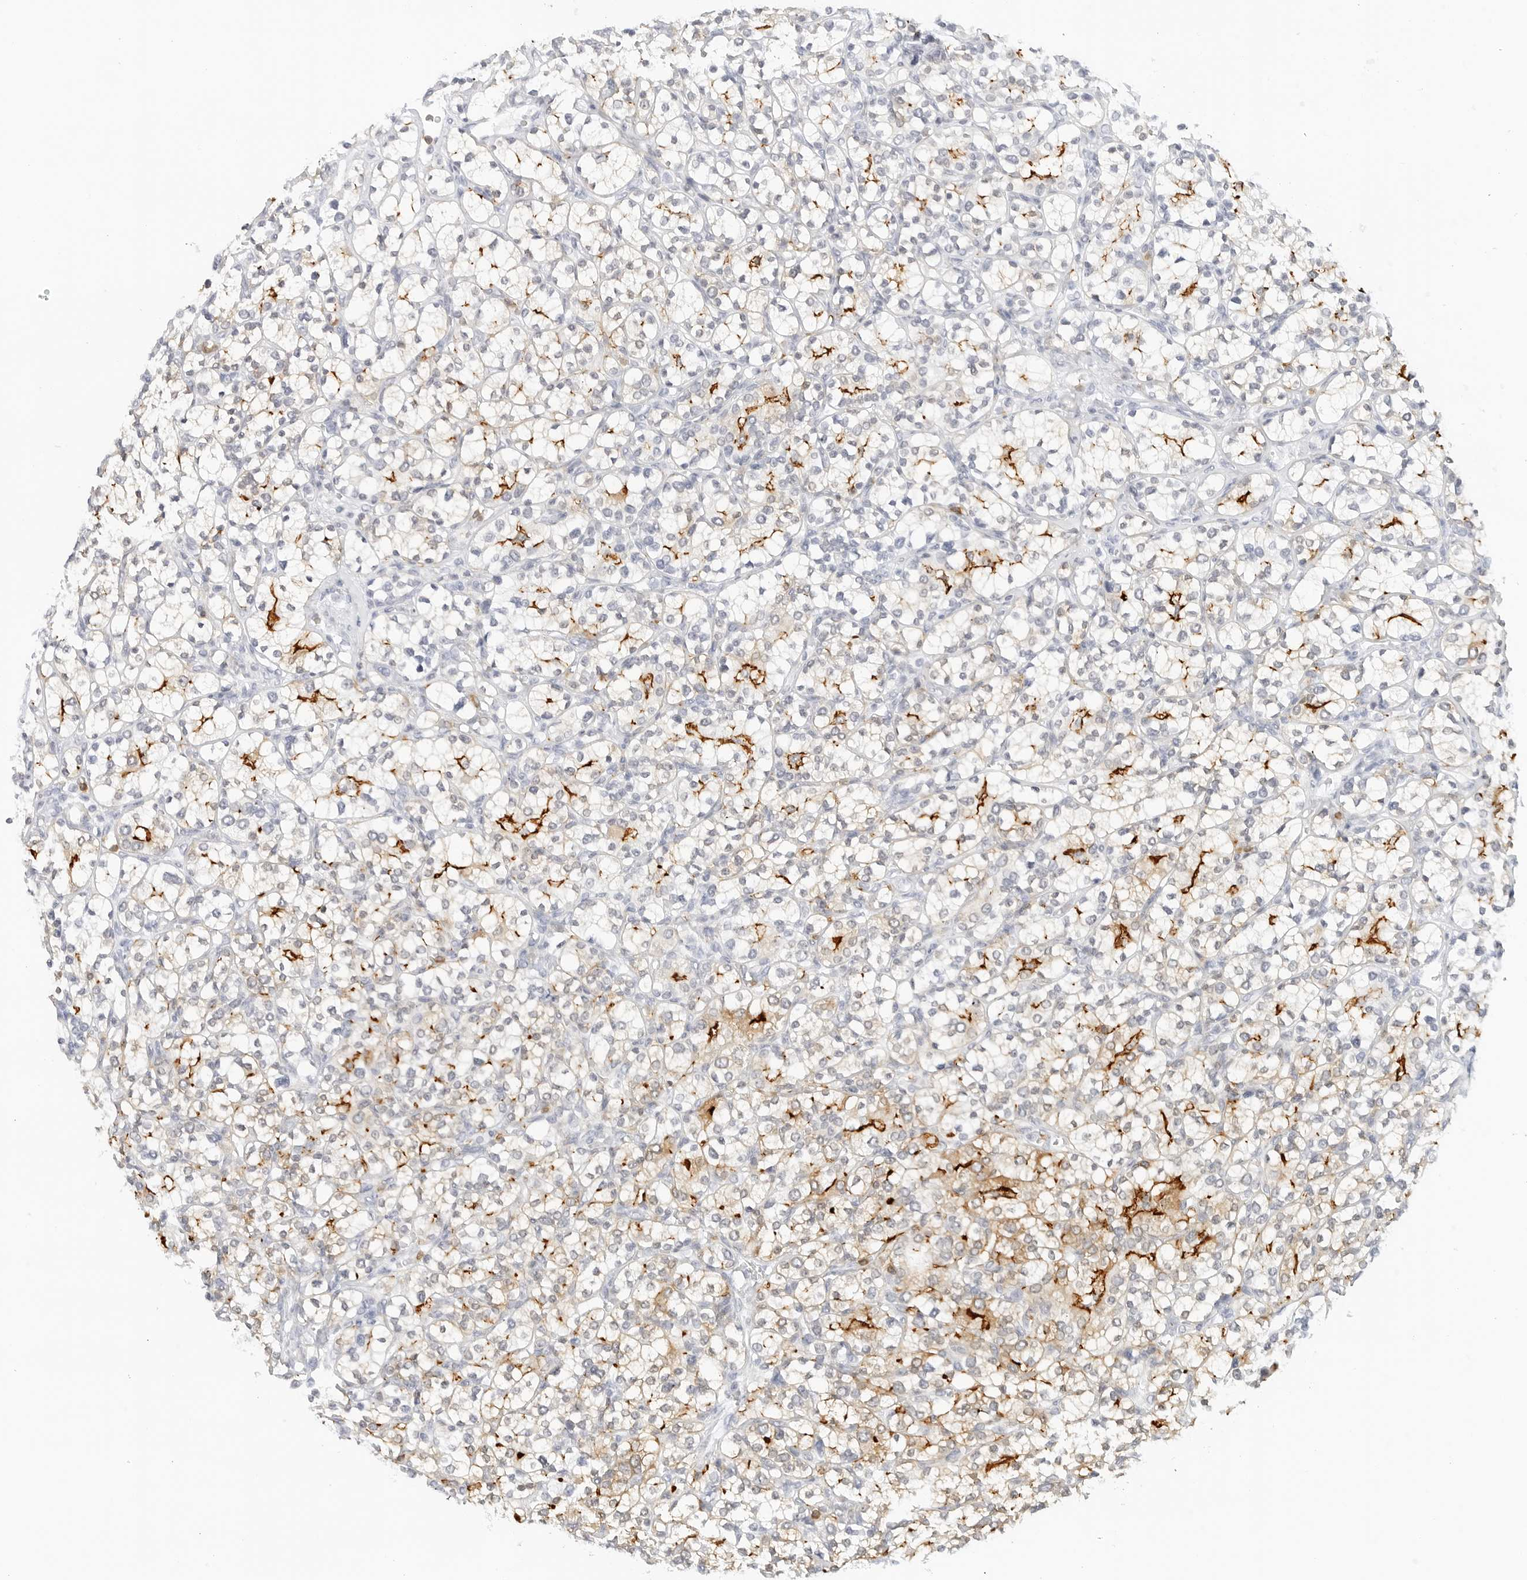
{"staining": {"intensity": "strong", "quantity": "25%-75%", "location": "cytoplasmic/membranous"}, "tissue": "renal cancer", "cell_type": "Tumor cells", "image_type": "cancer", "snomed": [{"axis": "morphology", "description": "Adenocarcinoma, NOS"}, {"axis": "topography", "description": "Kidney"}], "caption": "DAB immunohistochemical staining of human renal cancer exhibits strong cytoplasmic/membranous protein expression in about 25%-75% of tumor cells. The staining is performed using DAB (3,3'-diaminobenzidine) brown chromogen to label protein expression. The nuclei are counter-stained blue using hematoxylin.", "gene": "SLC9A3R1", "patient": {"sex": "male", "age": 77}}